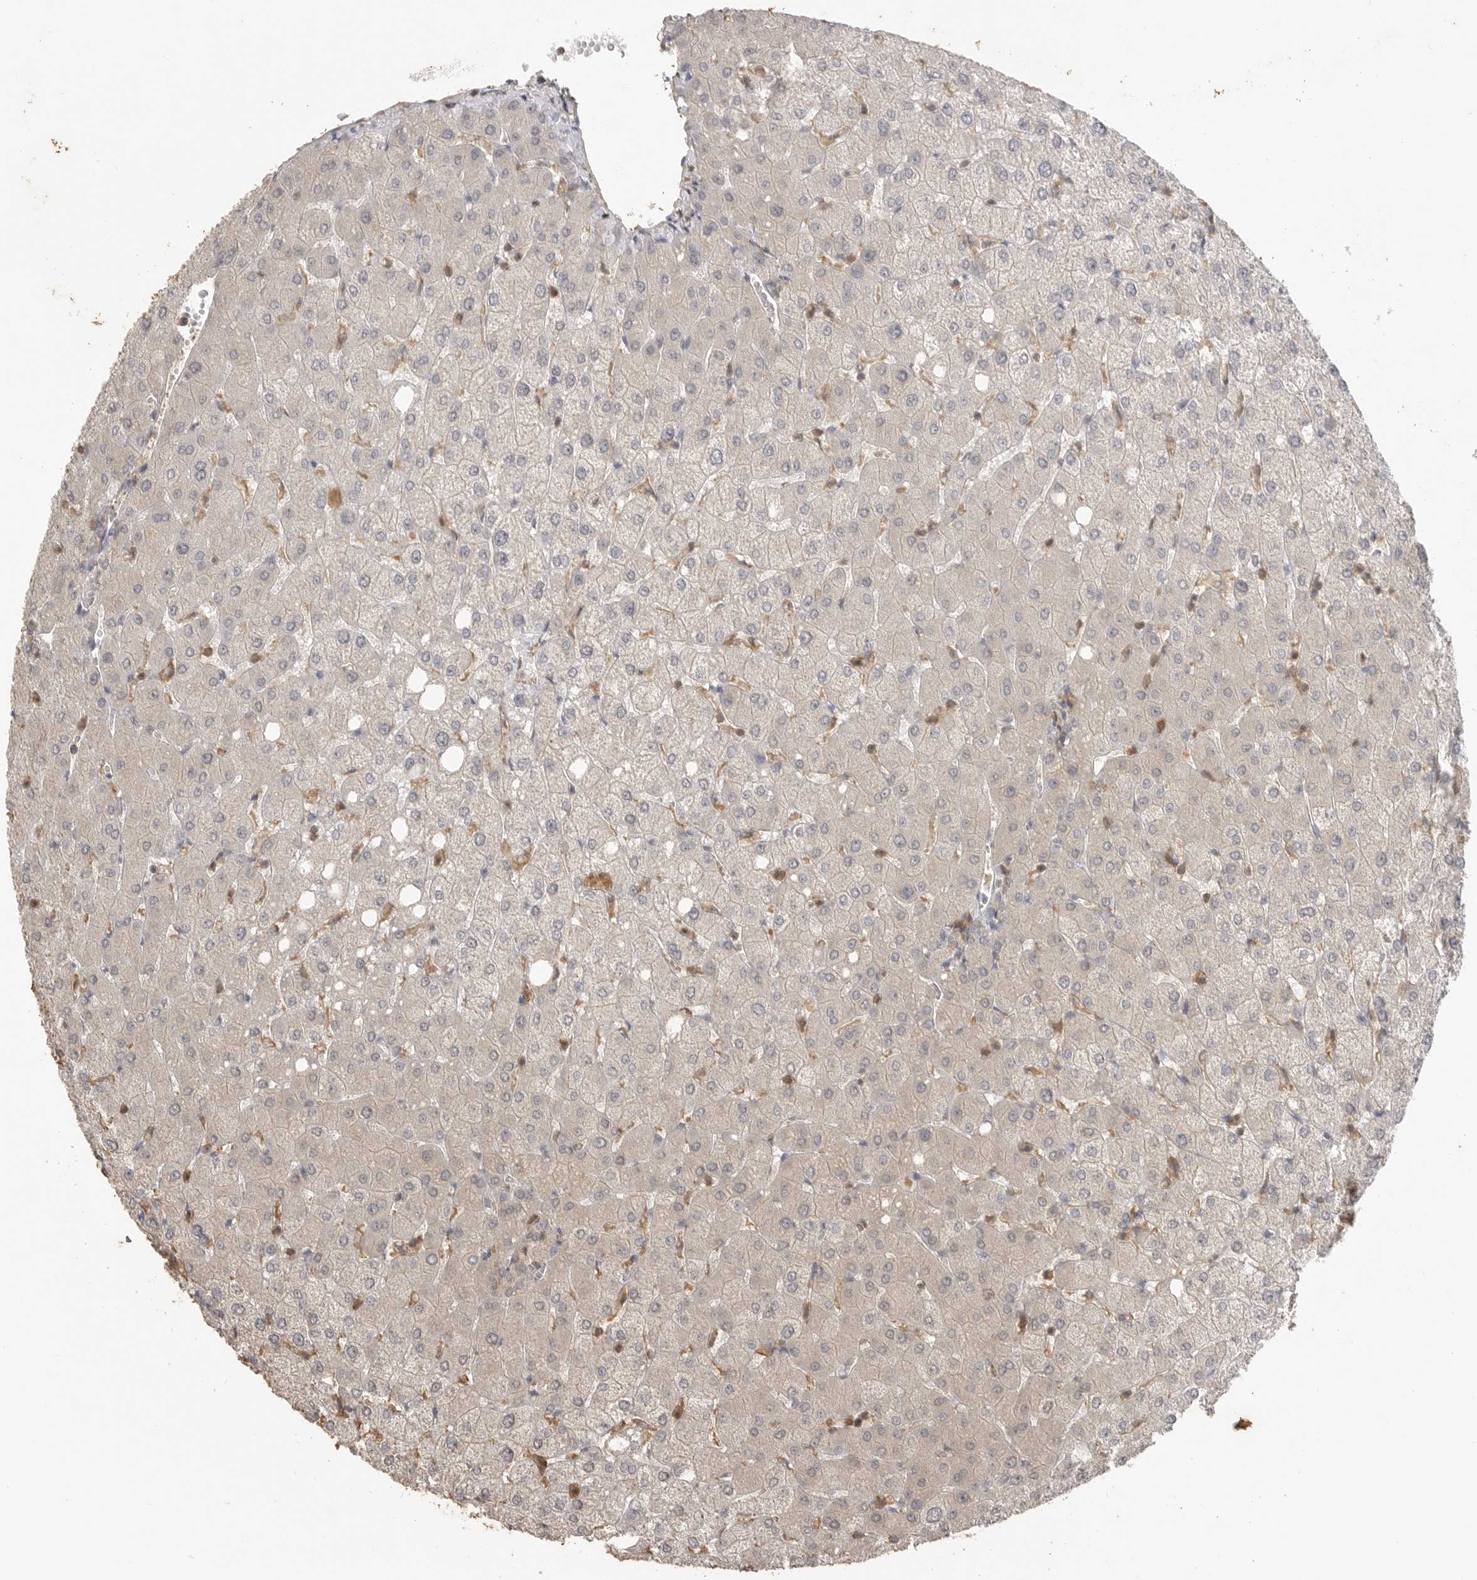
{"staining": {"intensity": "negative", "quantity": "none", "location": "none"}, "tissue": "liver", "cell_type": "Cholangiocytes", "image_type": "normal", "snomed": [{"axis": "morphology", "description": "Normal tissue, NOS"}, {"axis": "topography", "description": "Liver"}], "caption": "The IHC micrograph has no significant staining in cholangiocytes of liver.", "gene": "MAP2K1", "patient": {"sex": "female", "age": 54}}